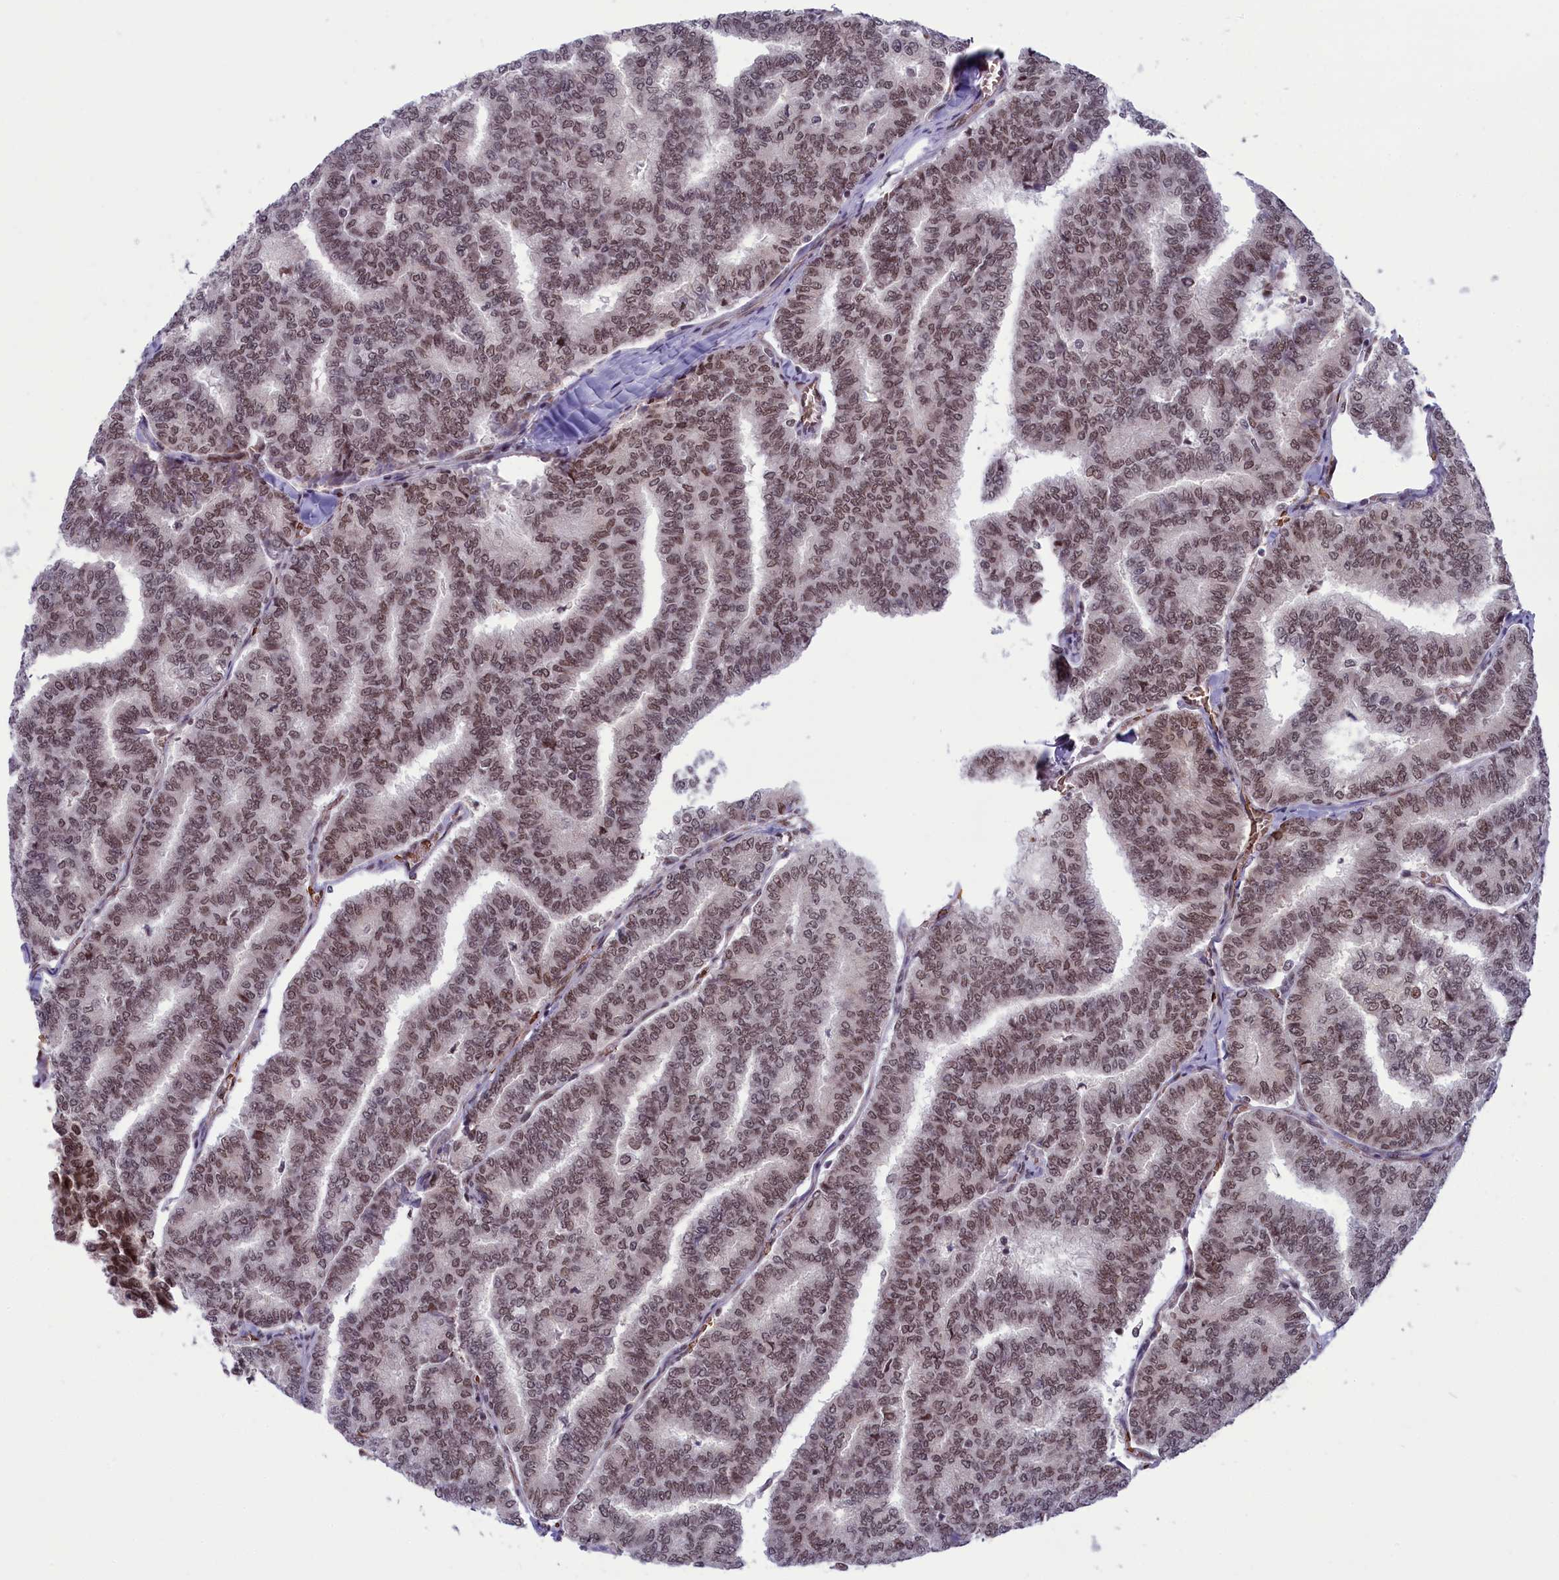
{"staining": {"intensity": "moderate", "quantity": ">75%", "location": "nuclear"}, "tissue": "thyroid cancer", "cell_type": "Tumor cells", "image_type": "cancer", "snomed": [{"axis": "morphology", "description": "Papillary adenocarcinoma, NOS"}, {"axis": "topography", "description": "Thyroid gland"}], "caption": "Approximately >75% of tumor cells in human thyroid papillary adenocarcinoma reveal moderate nuclear protein staining as visualized by brown immunohistochemical staining.", "gene": "MPHOSPH8", "patient": {"sex": "female", "age": 35}}